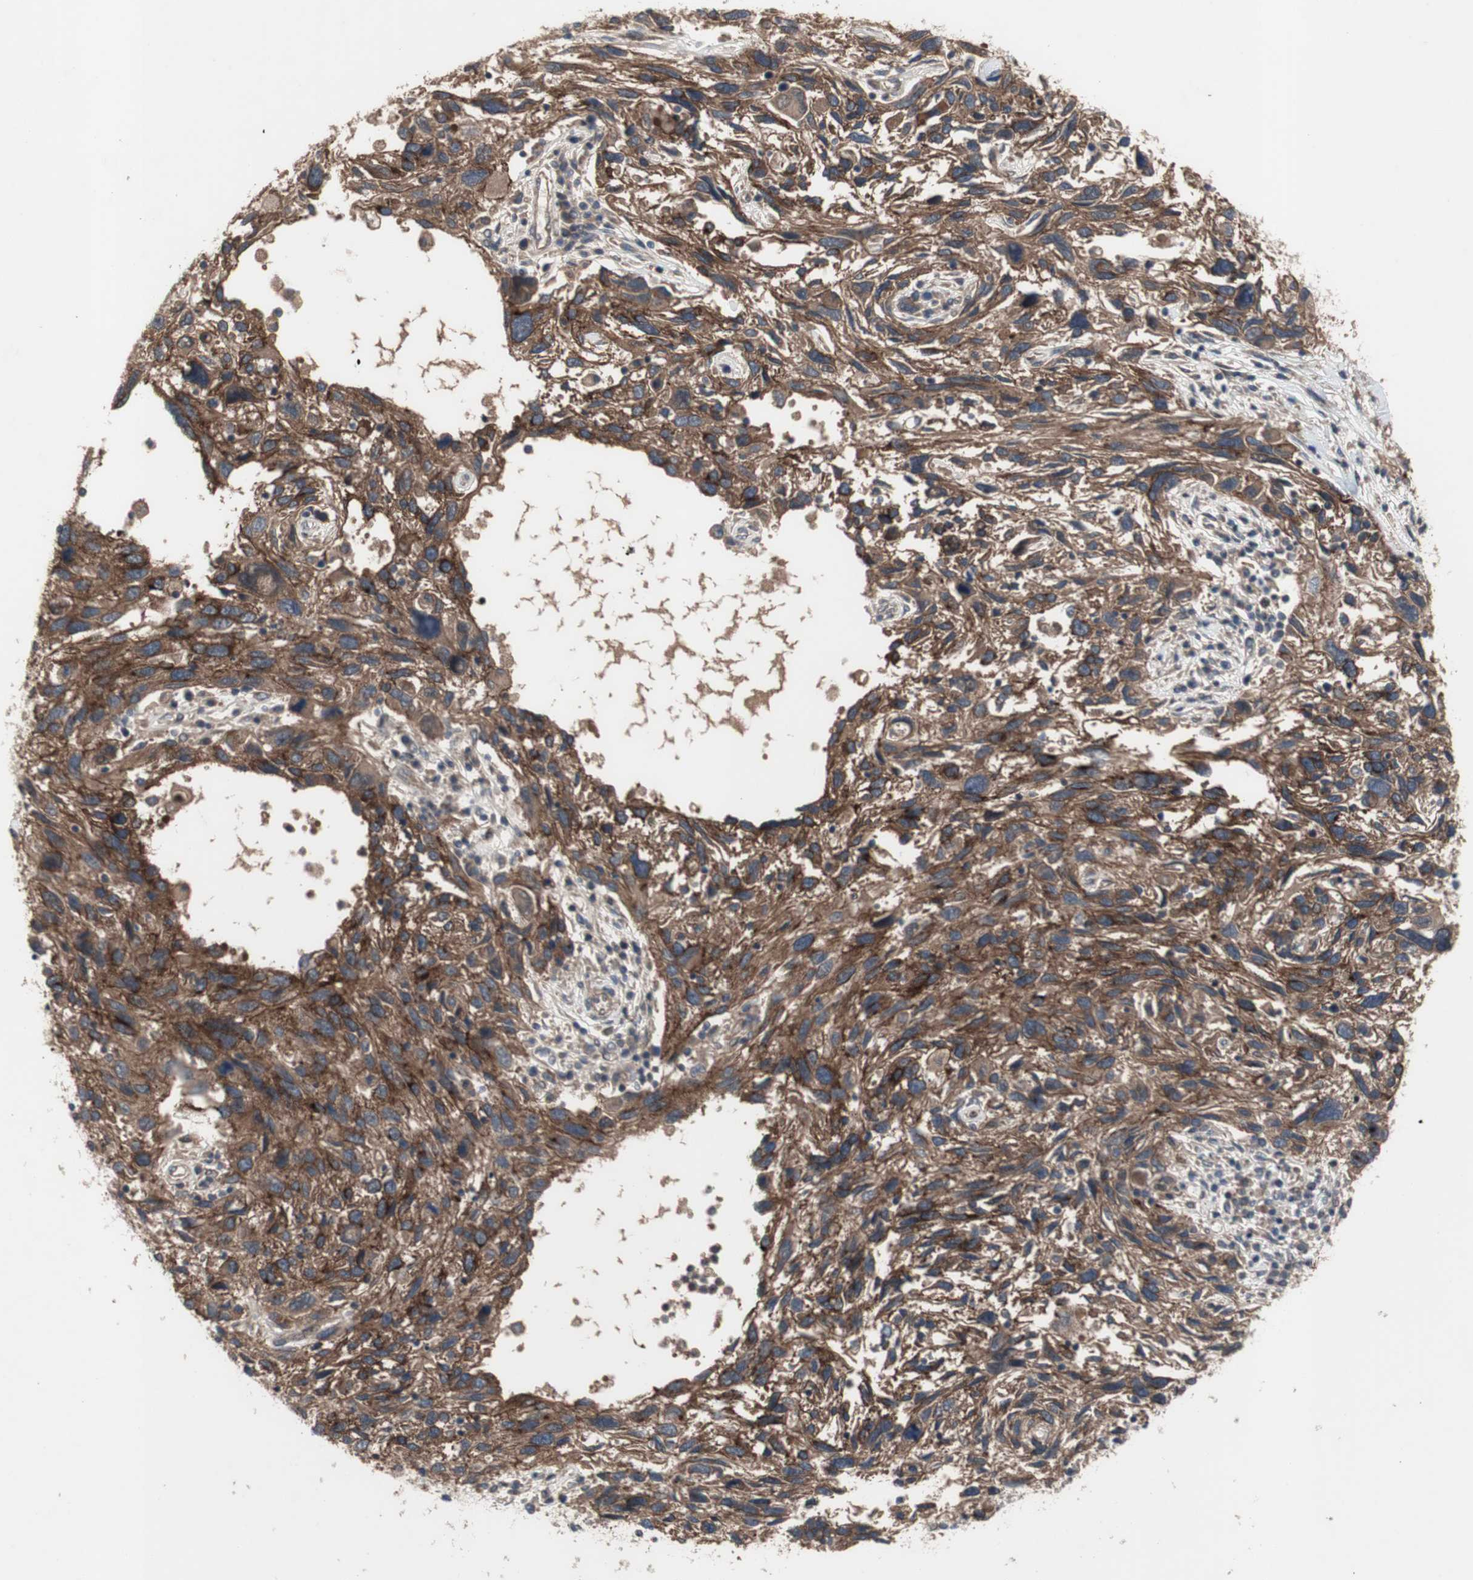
{"staining": {"intensity": "moderate", "quantity": ">75%", "location": "cytoplasmic/membranous"}, "tissue": "melanoma", "cell_type": "Tumor cells", "image_type": "cancer", "snomed": [{"axis": "morphology", "description": "Malignant melanoma, NOS"}, {"axis": "topography", "description": "Skin"}], "caption": "Immunohistochemical staining of melanoma demonstrates moderate cytoplasmic/membranous protein staining in approximately >75% of tumor cells.", "gene": "OAZ1", "patient": {"sex": "male", "age": 53}}